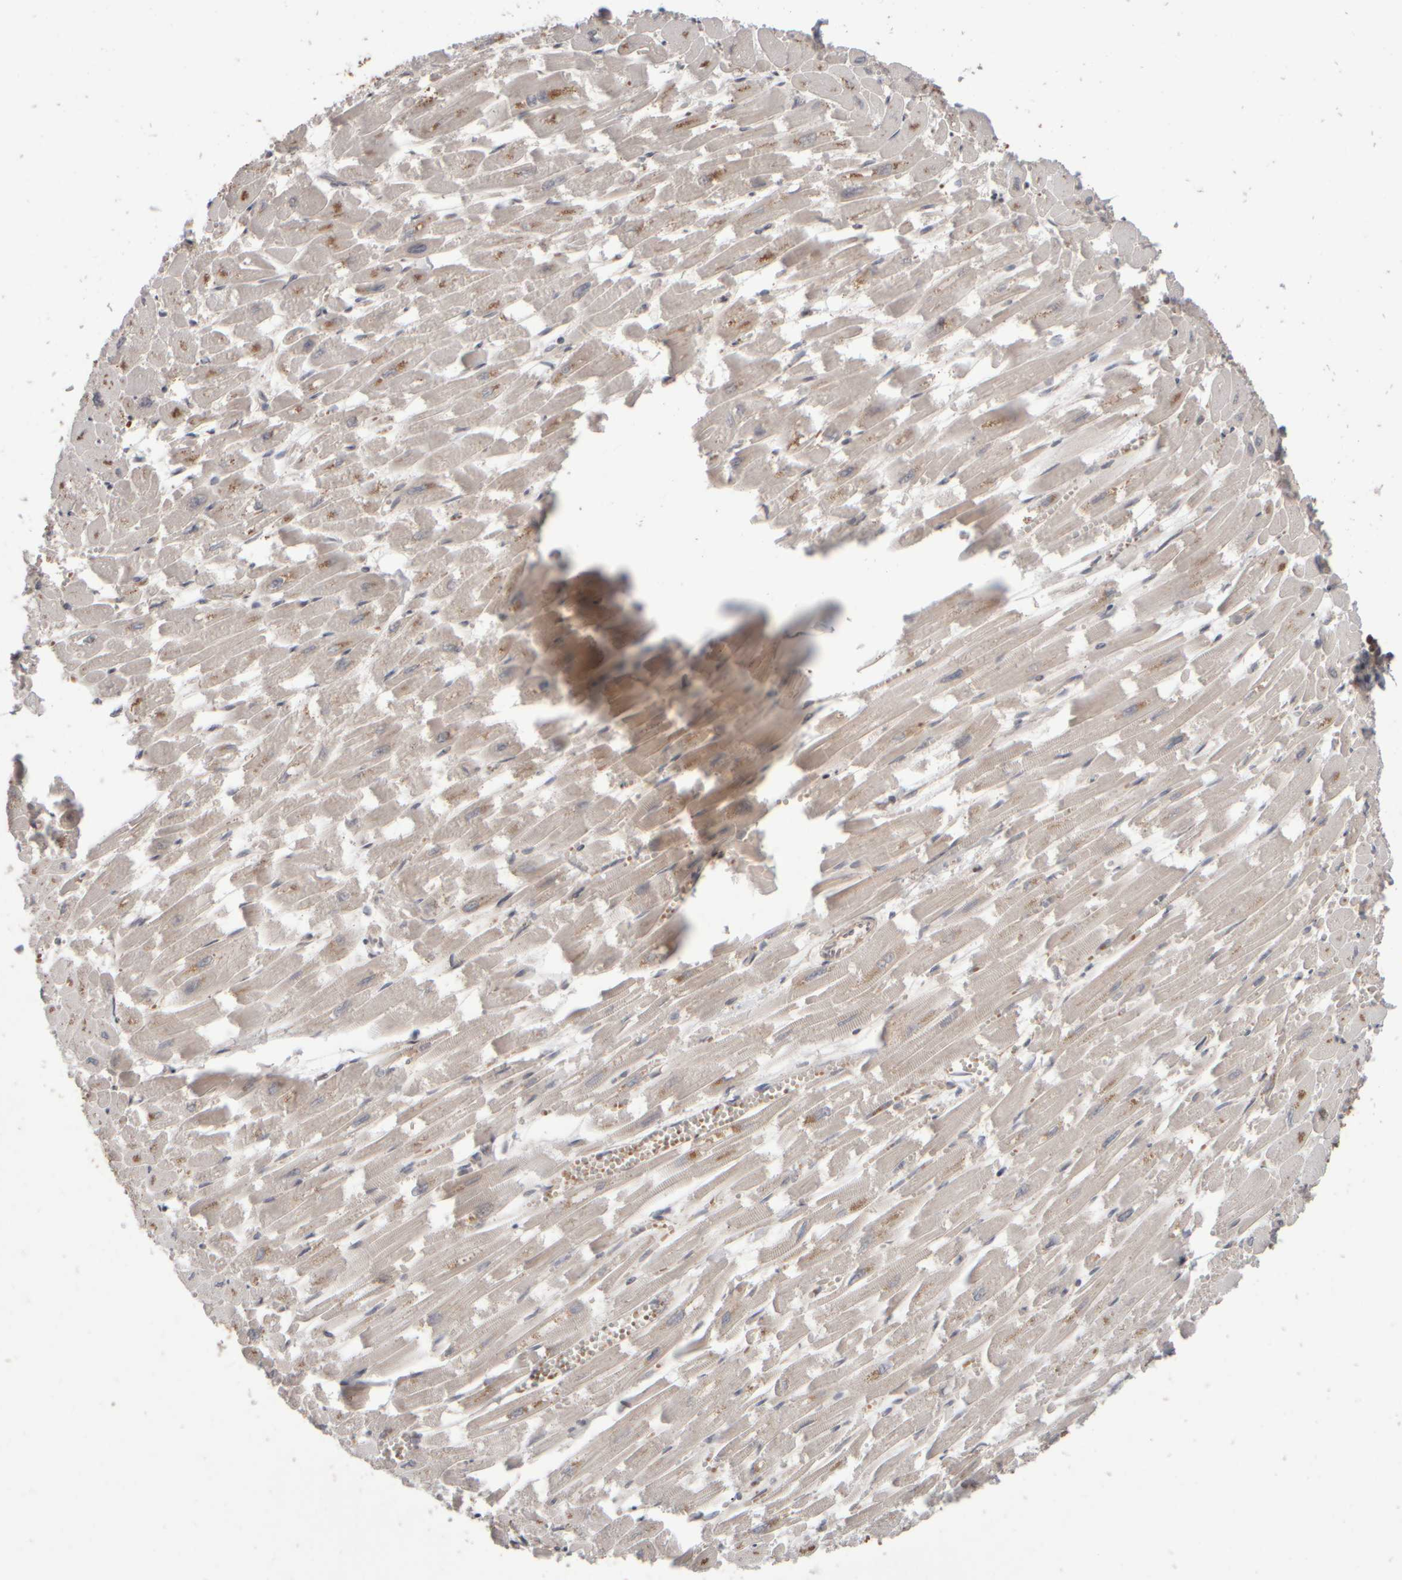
{"staining": {"intensity": "moderate", "quantity": "25%-75%", "location": "cytoplasmic/membranous"}, "tissue": "heart muscle", "cell_type": "Cardiomyocytes", "image_type": "normal", "snomed": [{"axis": "morphology", "description": "Normal tissue, NOS"}, {"axis": "topography", "description": "Heart"}], "caption": "Immunohistochemical staining of normal heart muscle shows moderate cytoplasmic/membranous protein positivity in about 25%-75% of cardiomyocytes.", "gene": "ABHD11", "patient": {"sex": "male", "age": 54}}